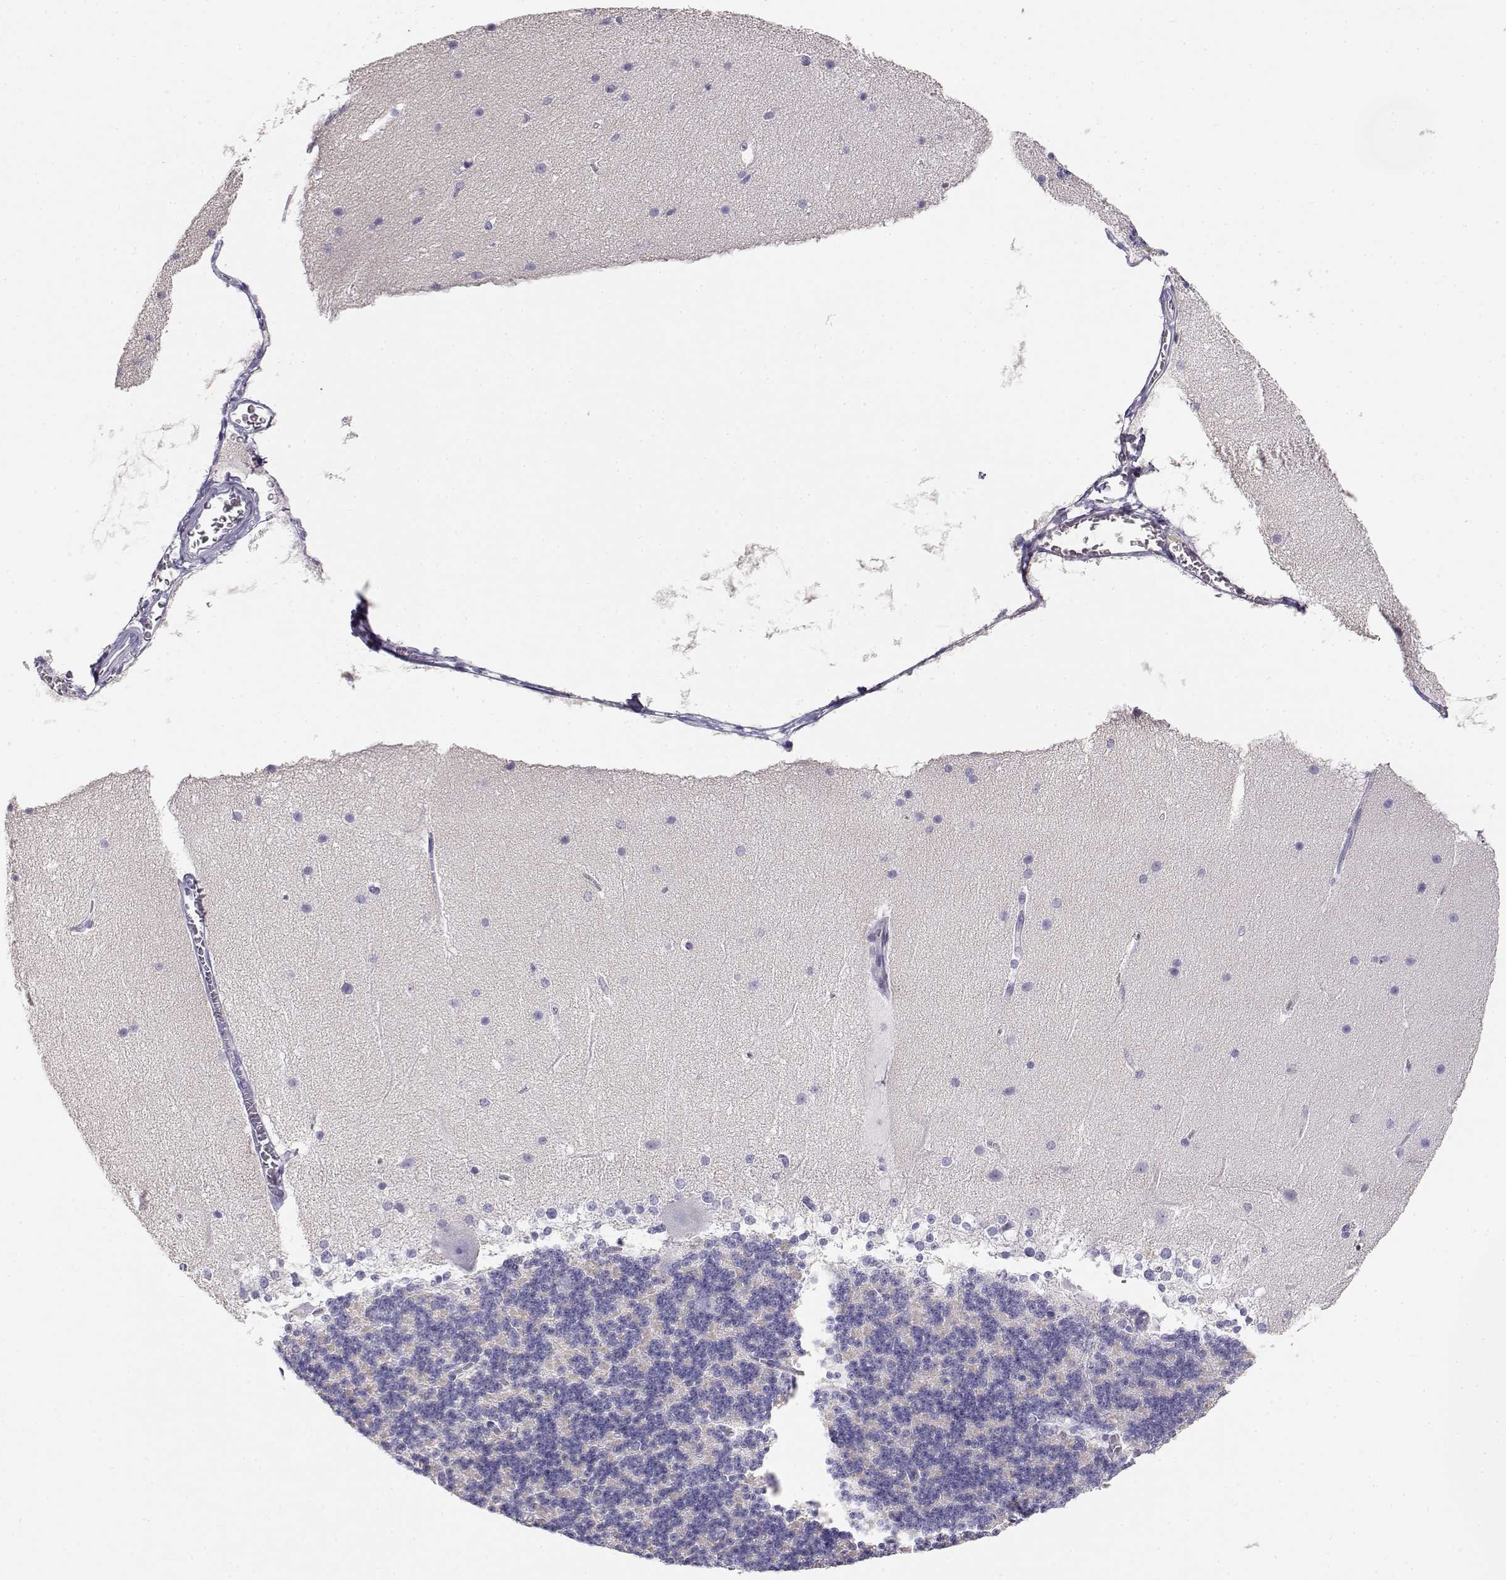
{"staining": {"intensity": "negative", "quantity": "none", "location": "none"}, "tissue": "cerebellum", "cell_type": "Cells in granular layer", "image_type": "normal", "snomed": [{"axis": "morphology", "description": "Normal tissue, NOS"}, {"axis": "topography", "description": "Cerebellum"}], "caption": "Immunohistochemistry of unremarkable human cerebellum reveals no staining in cells in granular layer. The staining is performed using DAB (3,3'-diaminobenzidine) brown chromogen with nuclei counter-stained in using hematoxylin.", "gene": "GPR174", "patient": {"sex": "female", "age": 19}}